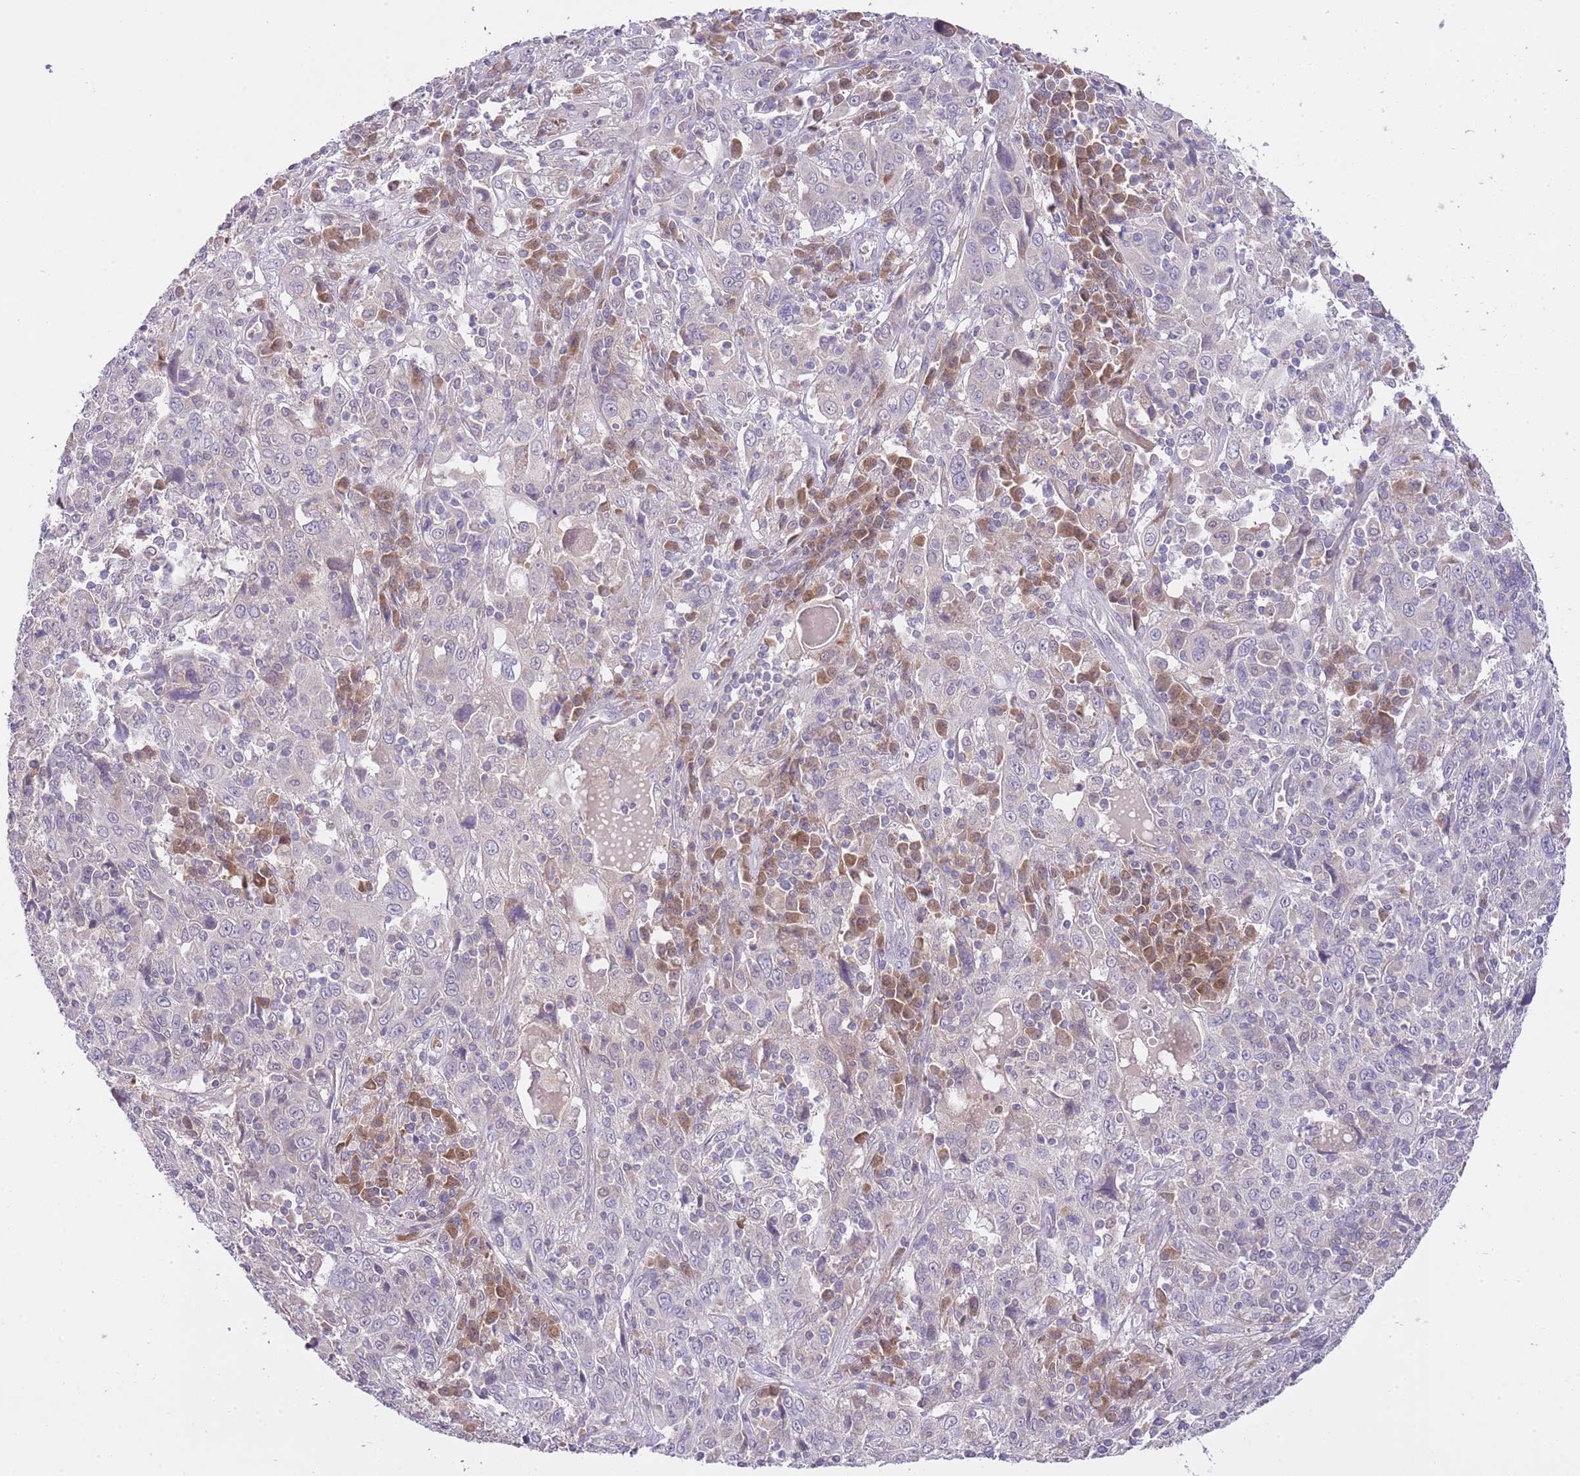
{"staining": {"intensity": "negative", "quantity": "none", "location": "none"}, "tissue": "cervical cancer", "cell_type": "Tumor cells", "image_type": "cancer", "snomed": [{"axis": "morphology", "description": "Squamous cell carcinoma, NOS"}, {"axis": "topography", "description": "Cervix"}], "caption": "DAB (3,3'-diaminobenzidine) immunohistochemical staining of human cervical cancer (squamous cell carcinoma) demonstrates no significant positivity in tumor cells.", "gene": "GALK2", "patient": {"sex": "female", "age": 46}}